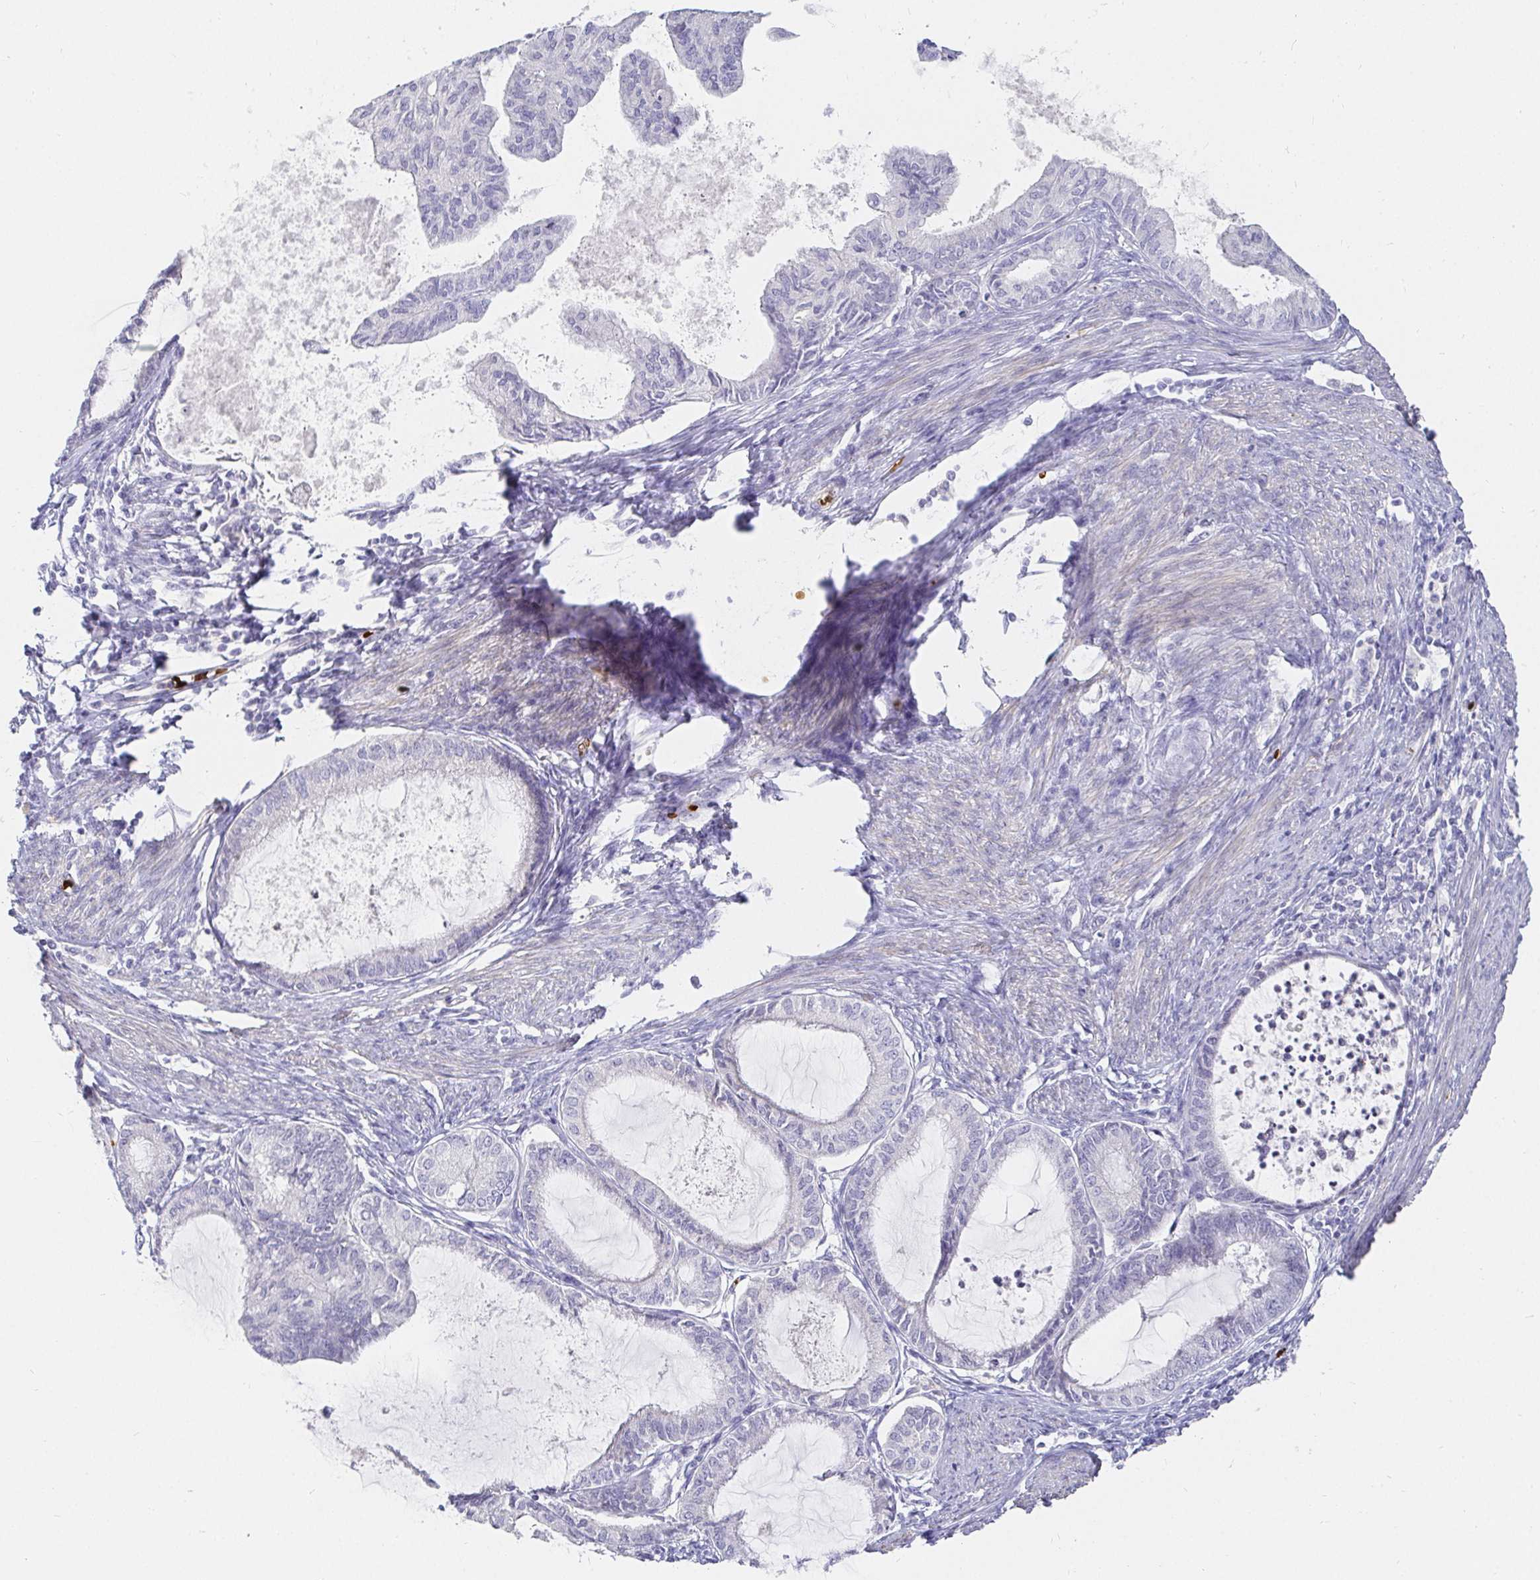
{"staining": {"intensity": "negative", "quantity": "none", "location": "none"}, "tissue": "endometrial cancer", "cell_type": "Tumor cells", "image_type": "cancer", "snomed": [{"axis": "morphology", "description": "Adenocarcinoma, NOS"}, {"axis": "topography", "description": "Endometrium"}], "caption": "This micrograph is of endometrial cancer stained with immunohistochemistry to label a protein in brown with the nuclei are counter-stained blue. There is no expression in tumor cells. (Brightfield microscopy of DAB IHC at high magnification).", "gene": "FGF21", "patient": {"sex": "female", "age": 86}}